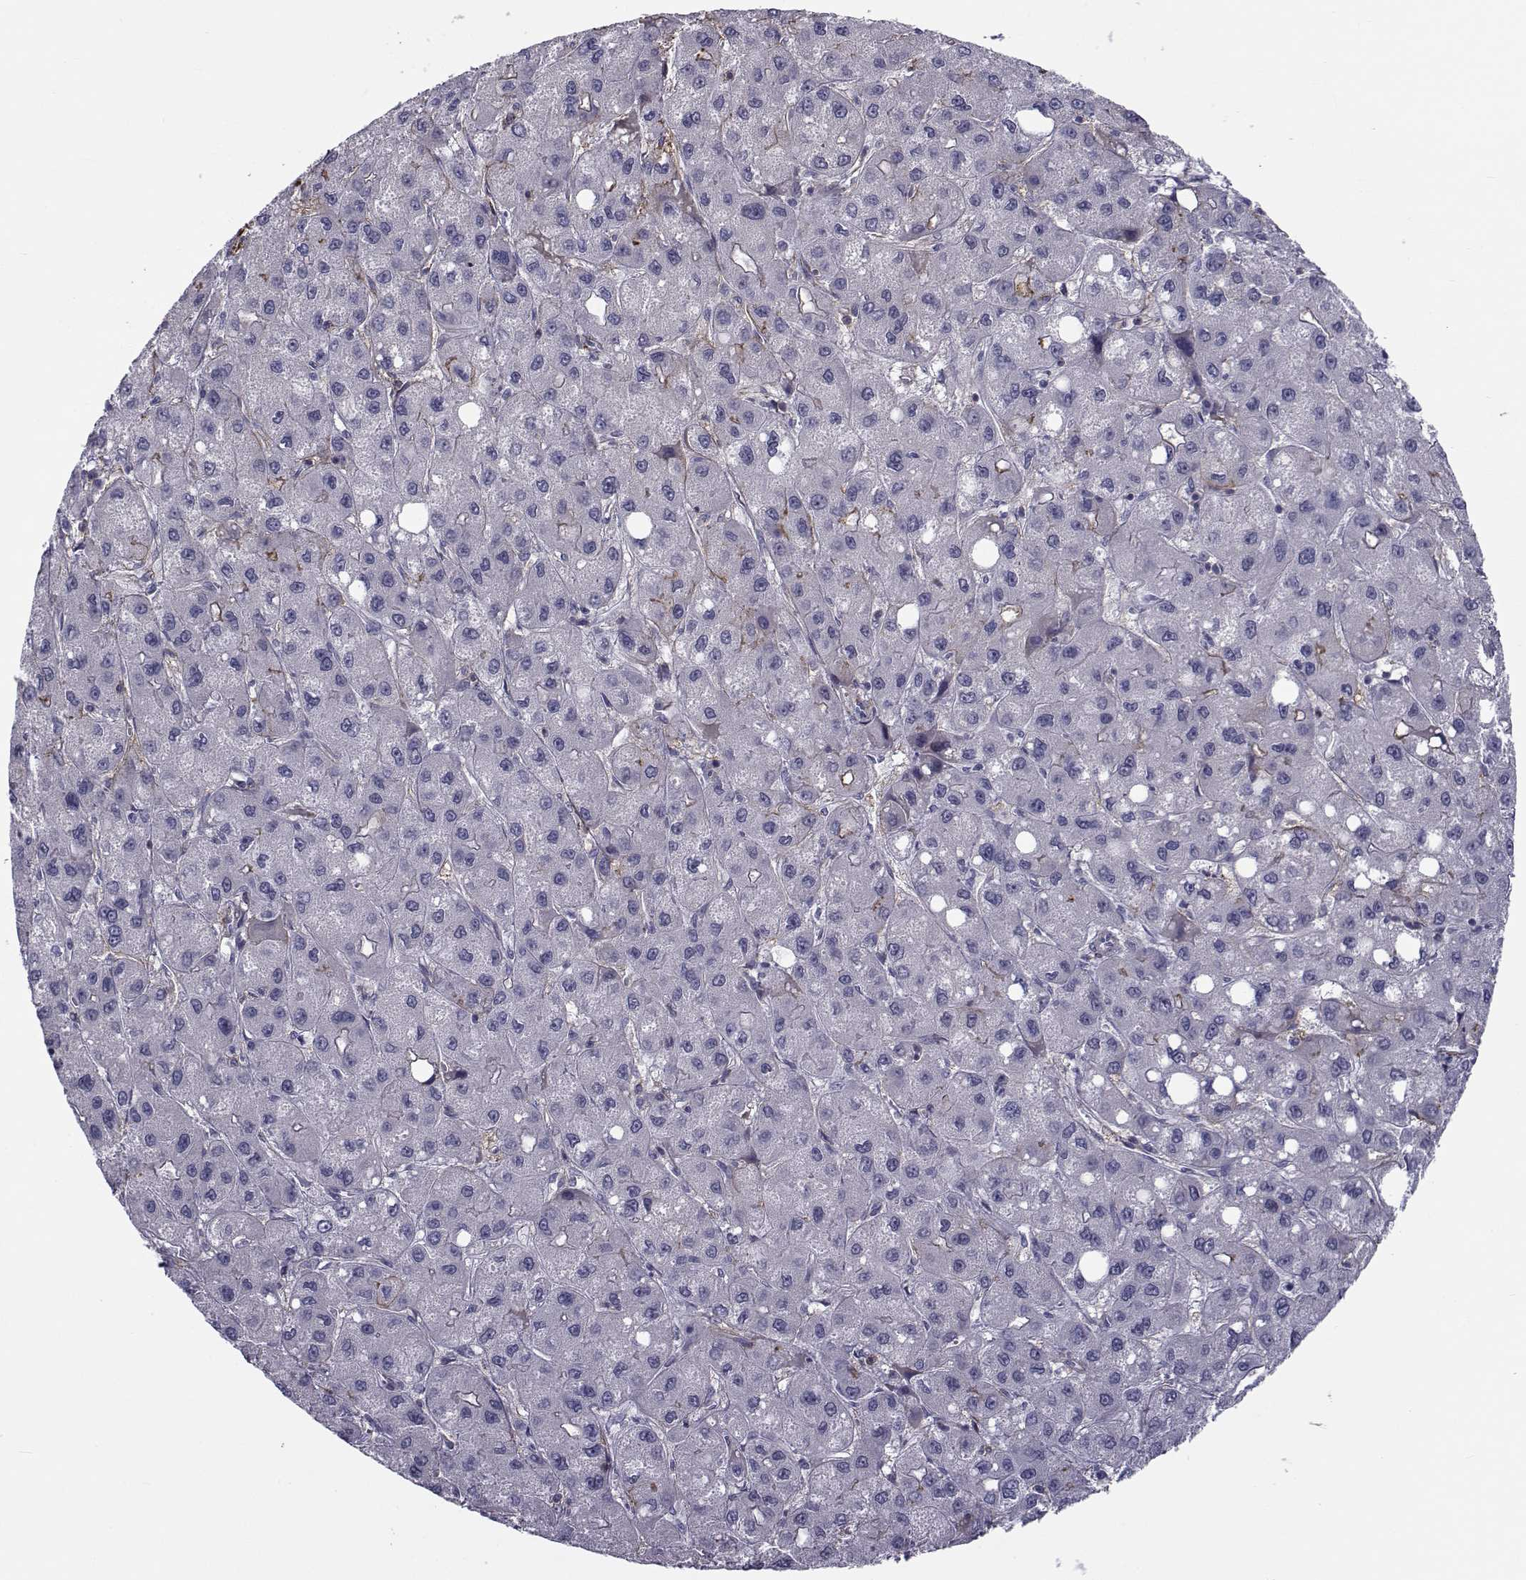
{"staining": {"intensity": "negative", "quantity": "none", "location": "none"}, "tissue": "liver cancer", "cell_type": "Tumor cells", "image_type": "cancer", "snomed": [{"axis": "morphology", "description": "Carcinoma, Hepatocellular, NOS"}, {"axis": "topography", "description": "Liver"}], "caption": "Immunohistochemistry histopathology image of neoplastic tissue: hepatocellular carcinoma (liver) stained with DAB displays no significant protein expression in tumor cells.", "gene": "LRRC27", "patient": {"sex": "male", "age": 73}}